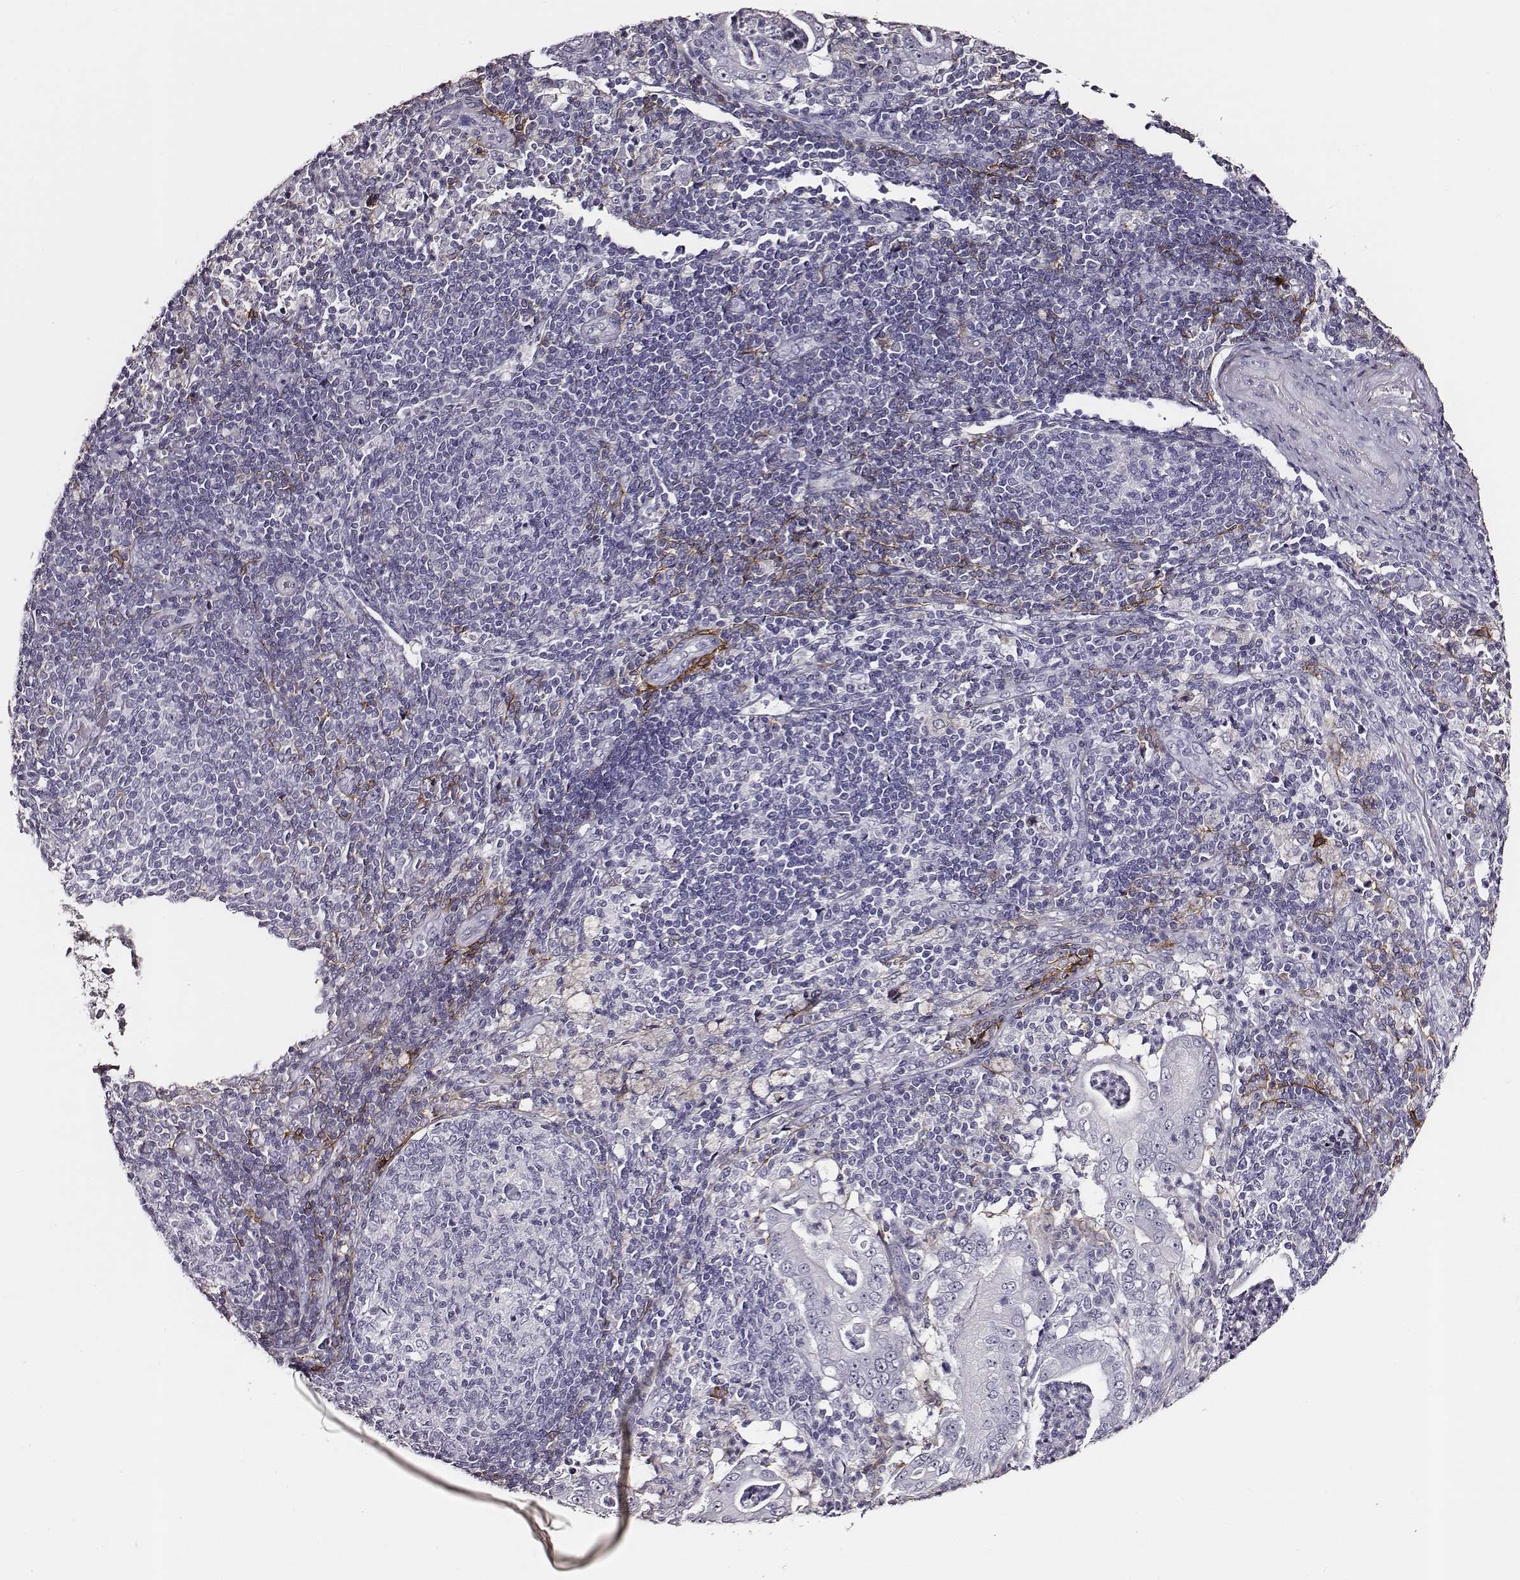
{"staining": {"intensity": "negative", "quantity": "none", "location": "none"}, "tissue": "pancreatic cancer", "cell_type": "Tumor cells", "image_type": "cancer", "snomed": [{"axis": "morphology", "description": "Adenocarcinoma, NOS"}, {"axis": "topography", "description": "Pancreas"}], "caption": "Immunohistochemical staining of human pancreatic cancer (adenocarcinoma) demonstrates no significant staining in tumor cells.", "gene": "DPEP1", "patient": {"sex": "male", "age": 71}}